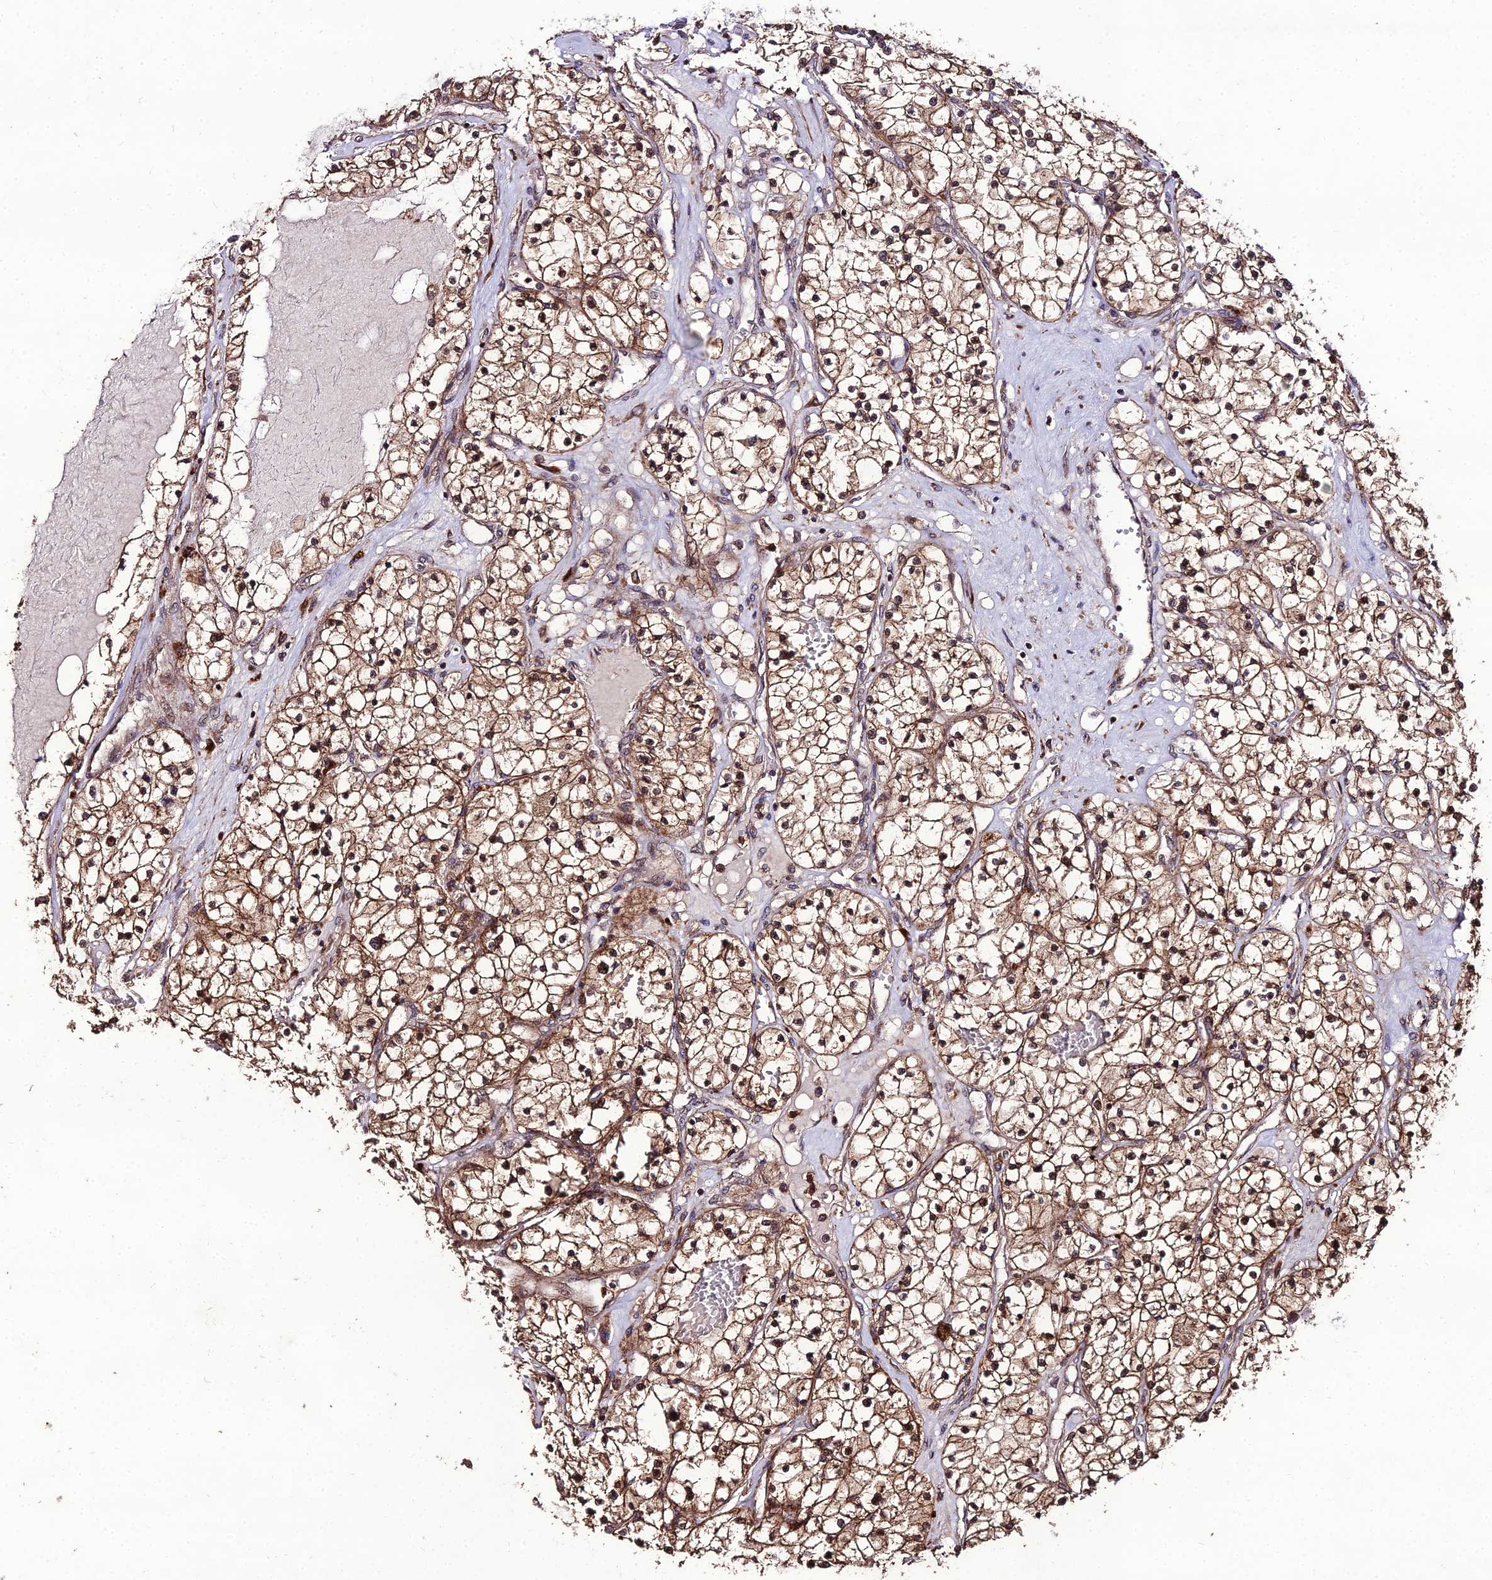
{"staining": {"intensity": "moderate", "quantity": ">75%", "location": "cytoplasmic/membranous,nuclear"}, "tissue": "renal cancer", "cell_type": "Tumor cells", "image_type": "cancer", "snomed": [{"axis": "morphology", "description": "Normal tissue, NOS"}, {"axis": "morphology", "description": "Adenocarcinoma, NOS"}, {"axis": "topography", "description": "Kidney"}], "caption": "DAB immunohistochemical staining of human renal cancer (adenocarcinoma) reveals moderate cytoplasmic/membranous and nuclear protein positivity in about >75% of tumor cells.", "gene": "ZNF766", "patient": {"sex": "male", "age": 68}}